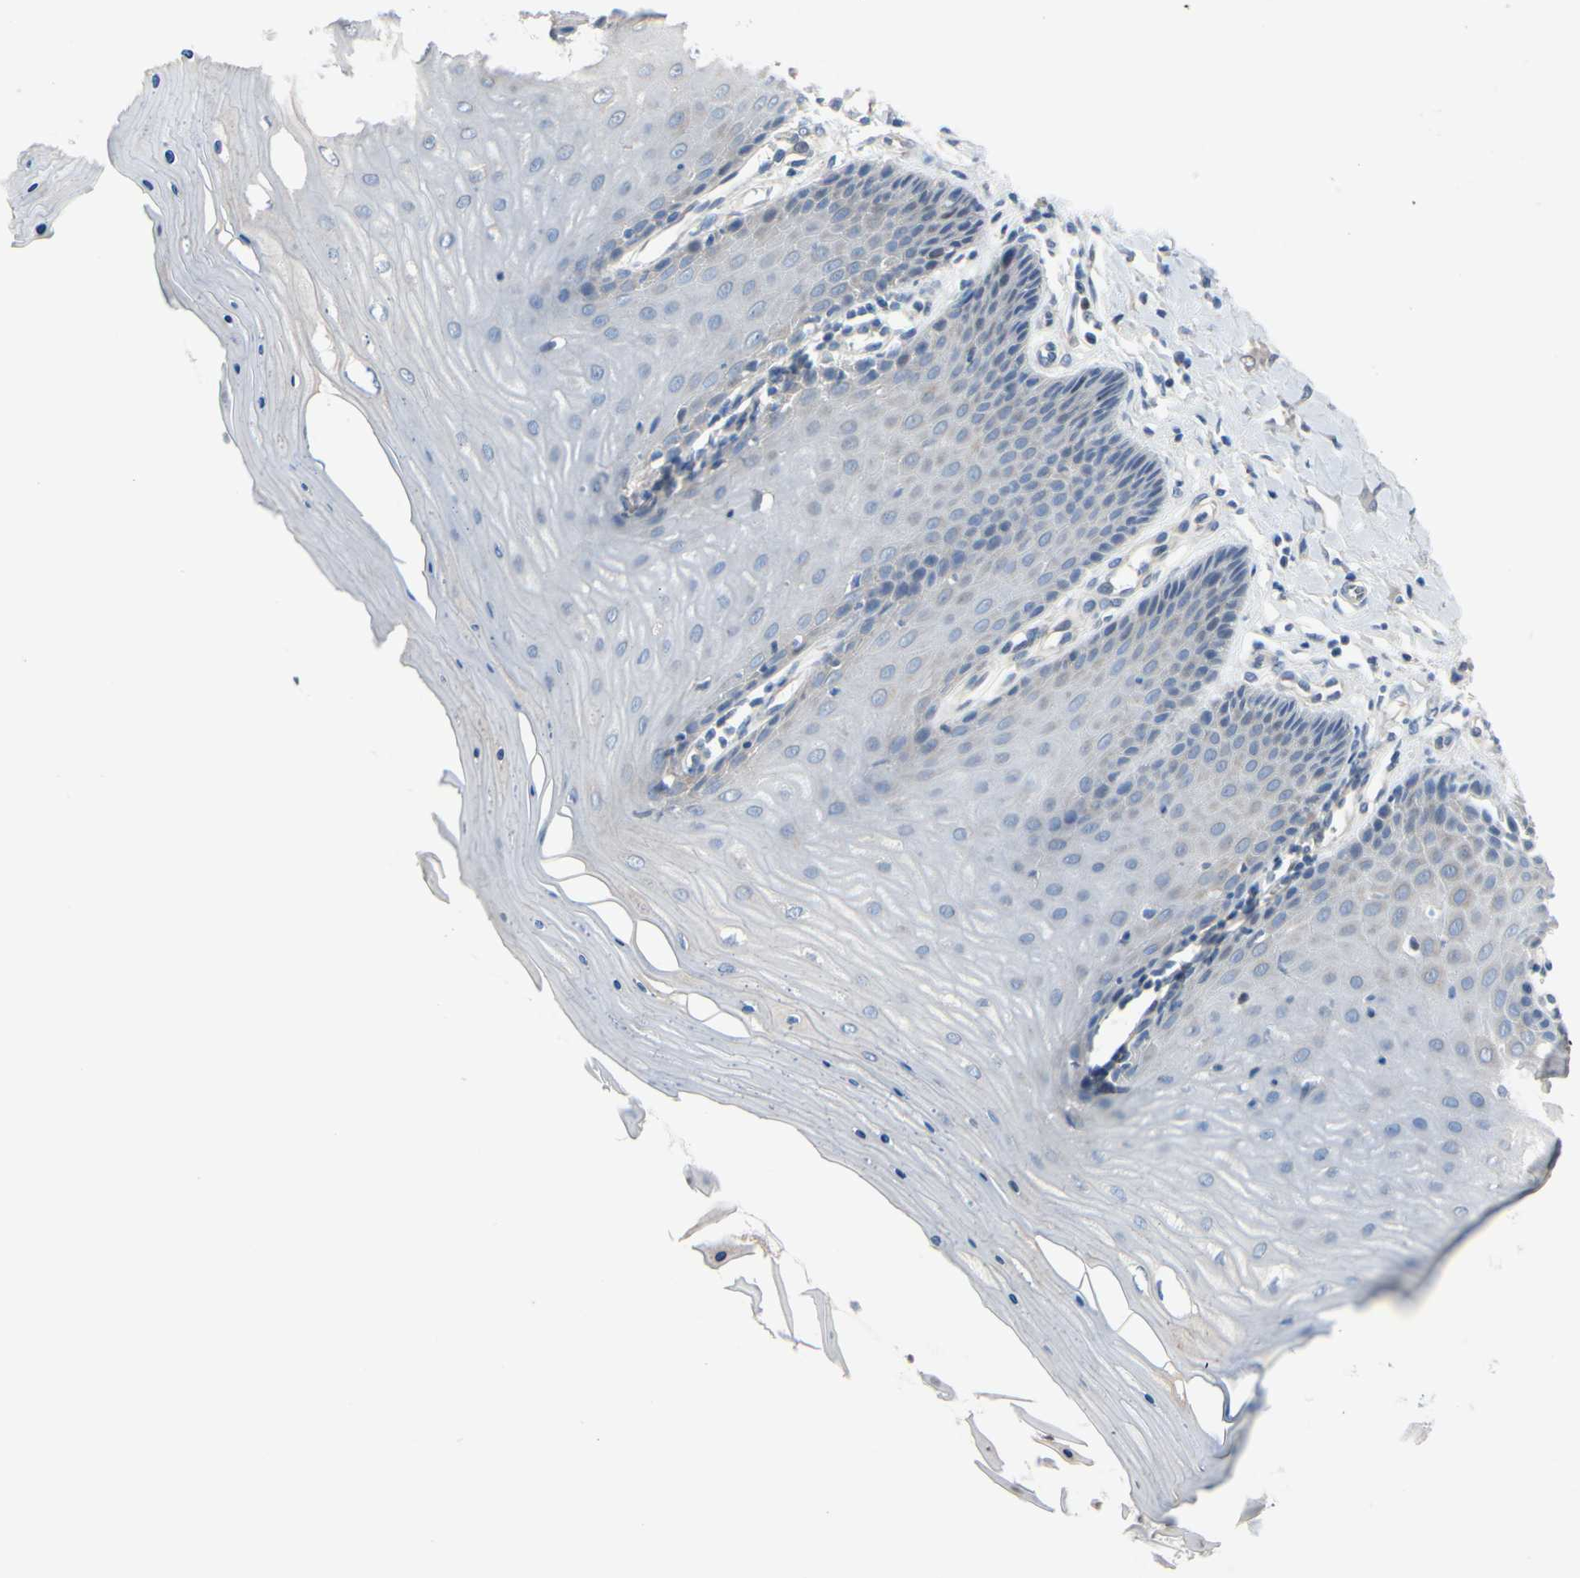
{"staining": {"intensity": "negative", "quantity": "none", "location": "none"}, "tissue": "cervix", "cell_type": "Glandular cells", "image_type": "normal", "snomed": [{"axis": "morphology", "description": "Normal tissue, NOS"}, {"axis": "topography", "description": "Cervix"}], "caption": "Immunohistochemistry of normal cervix demonstrates no staining in glandular cells. Nuclei are stained in blue.", "gene": "LHX9", "patient": {"sex": "female", "age": 55}}